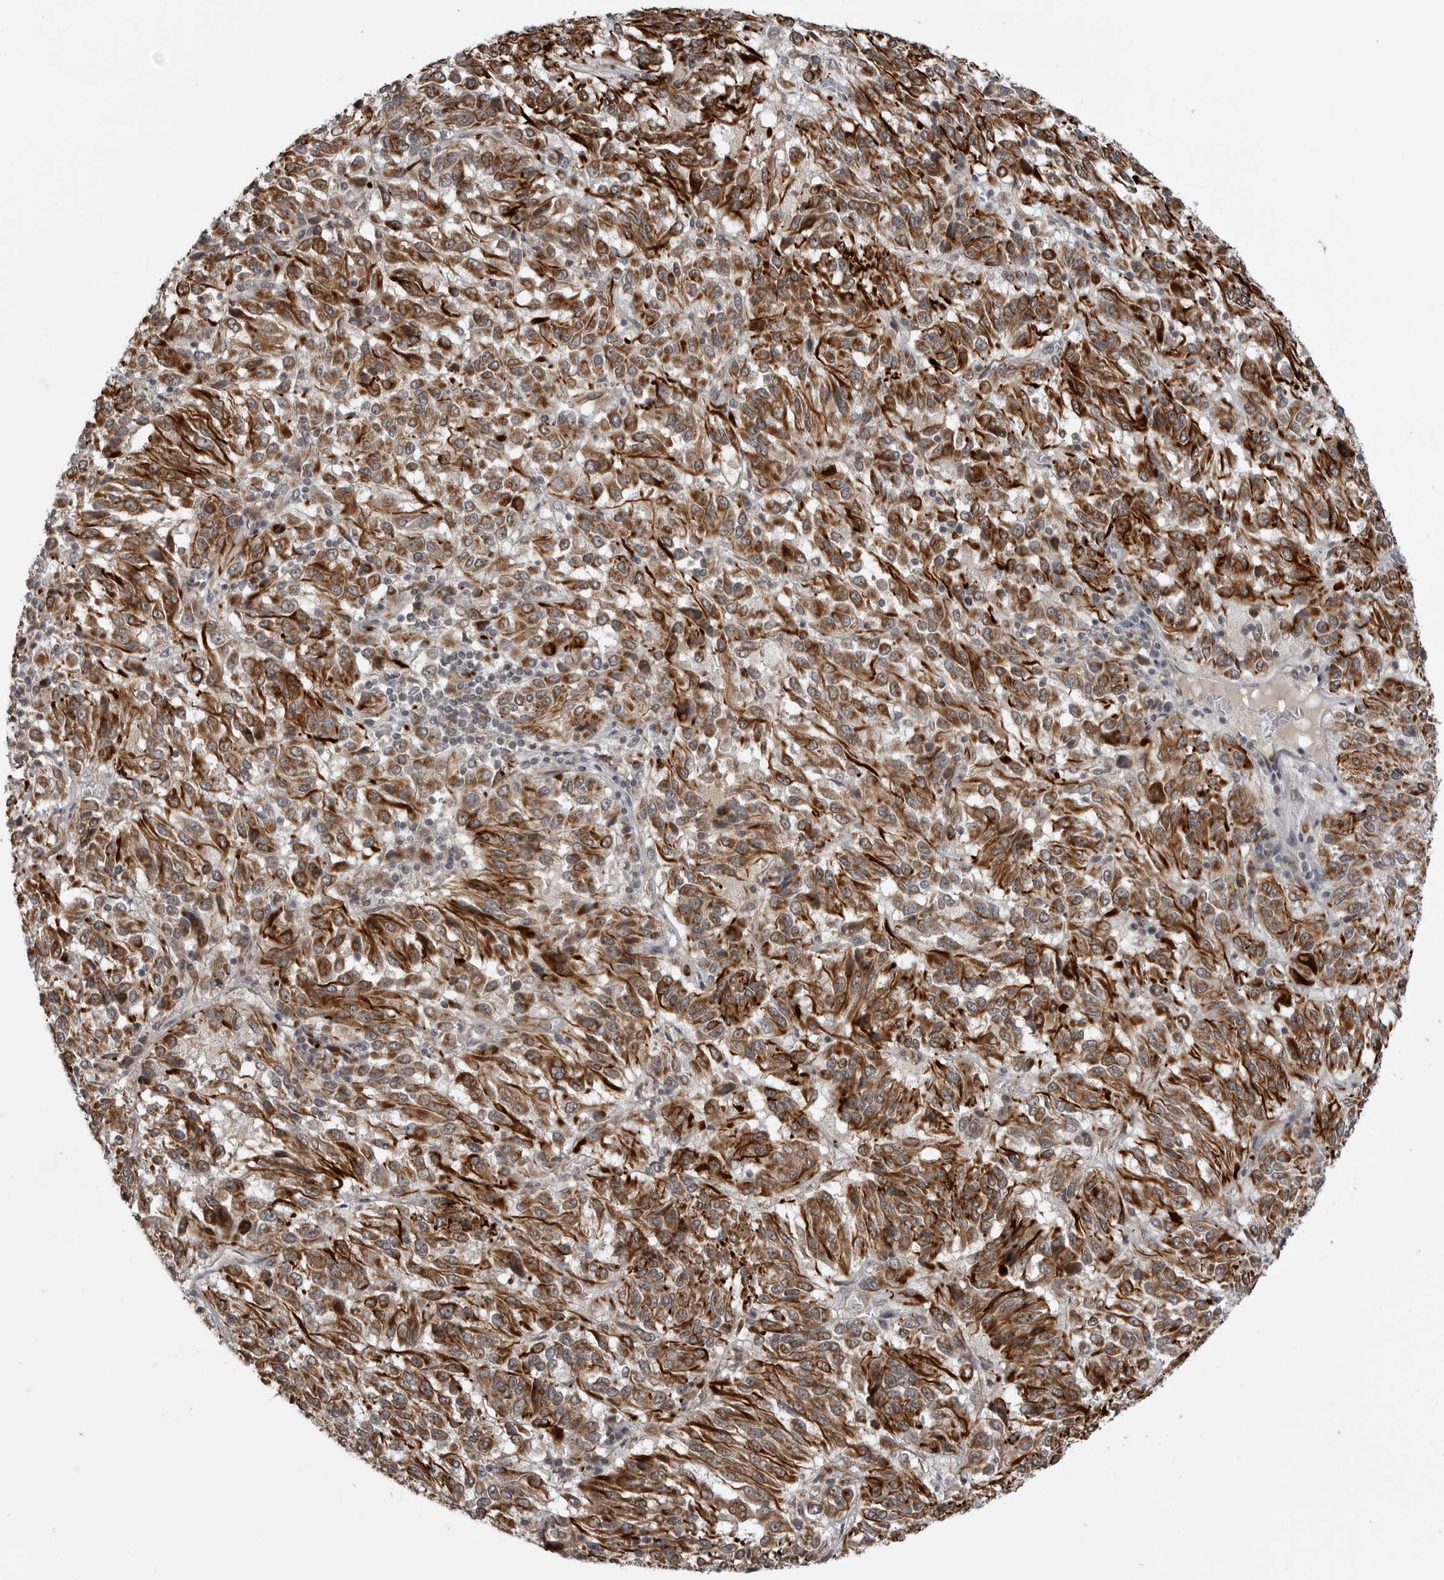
{"staining": {"intensity": "moderate", "quantity": ">75%", "location": "cytoplasmic/membranous"}, "tissue": "melanoma", "cell_type": "Tumor cells", "image_type": "cancer", "snomed": [{"axis": "morphology", "description": "Malignant melanoma, Metastatic site"}, {"axis": "topography", "description": "Lung"}], "caption": "Moderate cytoplasmic/membranous staining for a protein is appreciated in about >75% of tumor cells of melanoma using immunohistochemistry.", "gene": "FAAP100", "patient": {"sex": "male", "age": 64}}